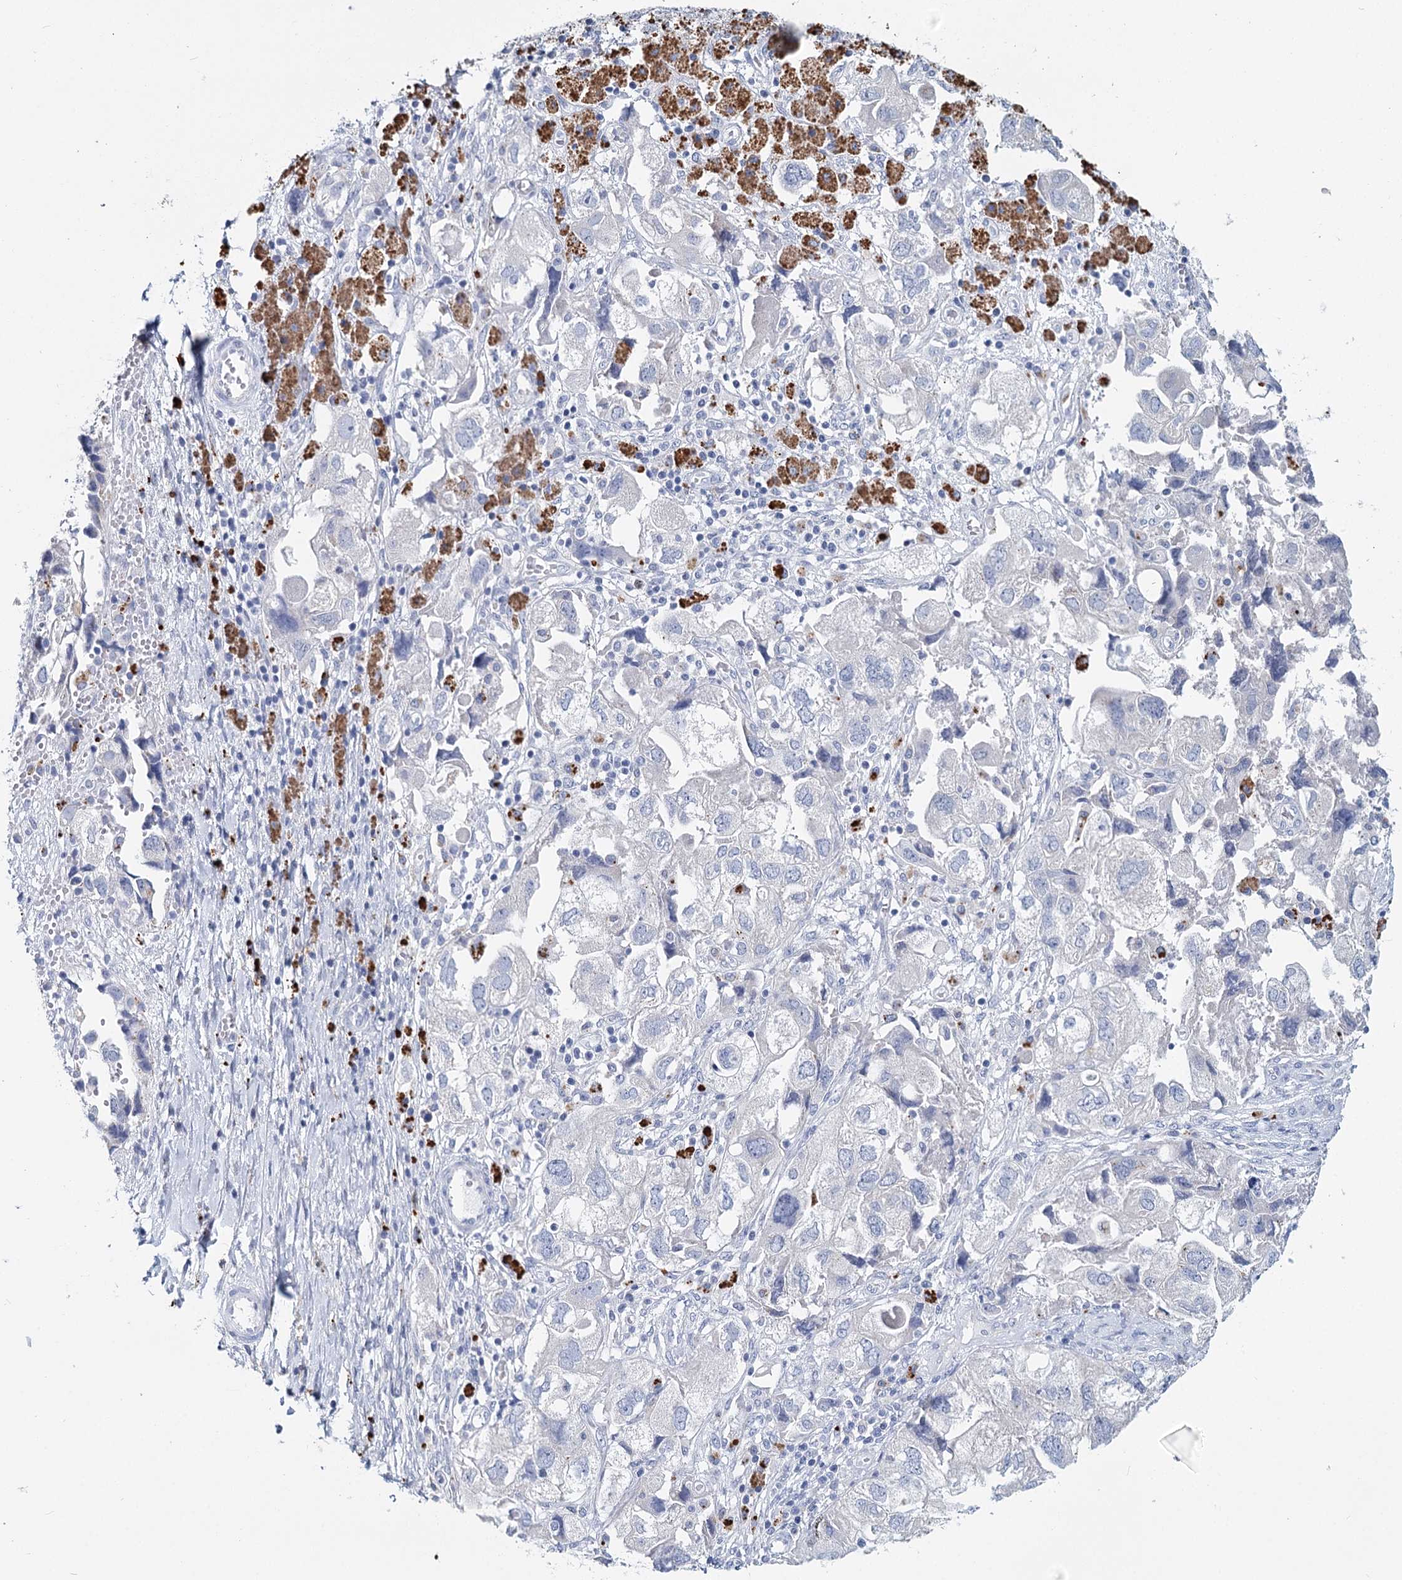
{"staining": {"intensity": "negative", "quantity": "none", "location": "none"}, "tissue": "ovarian cancer", "cell_type": "Tumor cells", "image_type": "cancer", "snomed": [{"axis": "morphology", "description": "Carcinoma, NOS"}, {"axis": "morphology", "description": "Cystadenocarcinoma, serous, NOS"}, {"axis": "topography", "description": "Ovary"}], "caption": "Image shows no protein staining in tumor cells of carcinoma (ovarian) tissue.", "gene": "METTL7B", "patient": {"sex": "female", "age": 69}}